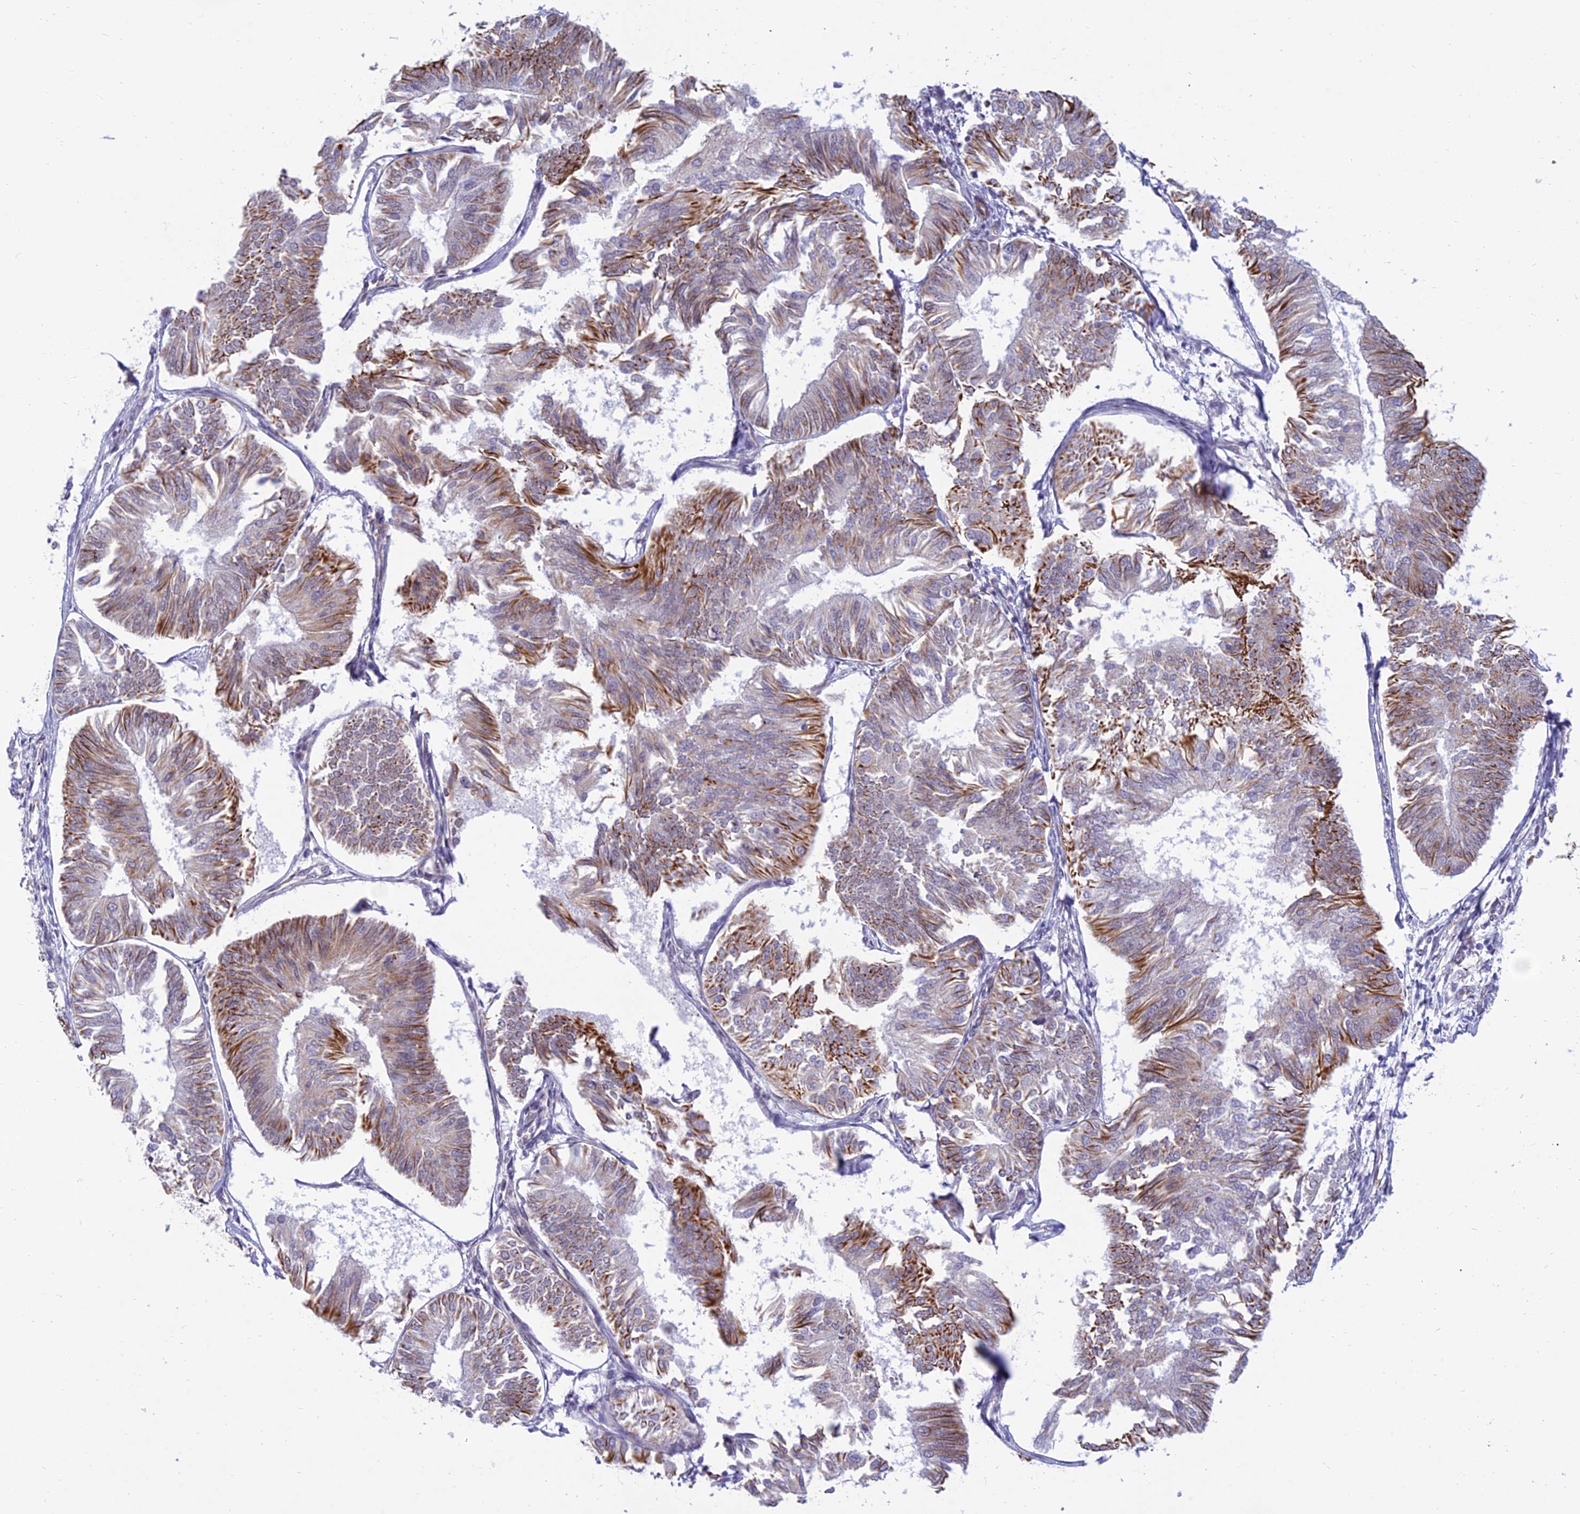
{"staining": {"intensity": "moderate", "quantity": "25%-75%", "location": "cytoplasmic/membranous"}, "tissue": "endometrial cancer", "cell_type": "Tumor cells", "image_type": "cancer", "snomed": [{"axis": "morphology", "description": "Adenocarcinoma, NOS"}, {"axis": "topography", "description": "Endometrium"}], "caption": "Immunohistochemical staining of human adenocarcinoma (endometrial) exhibits moderate cytoplasmic/membranous protein expression in about 25%-75% of tumor cells. (Brightfield microscopy of DAB IHC at high magnification).", "gene": "SAPCD2", "patient": {"sex": "female", "age": 58}}